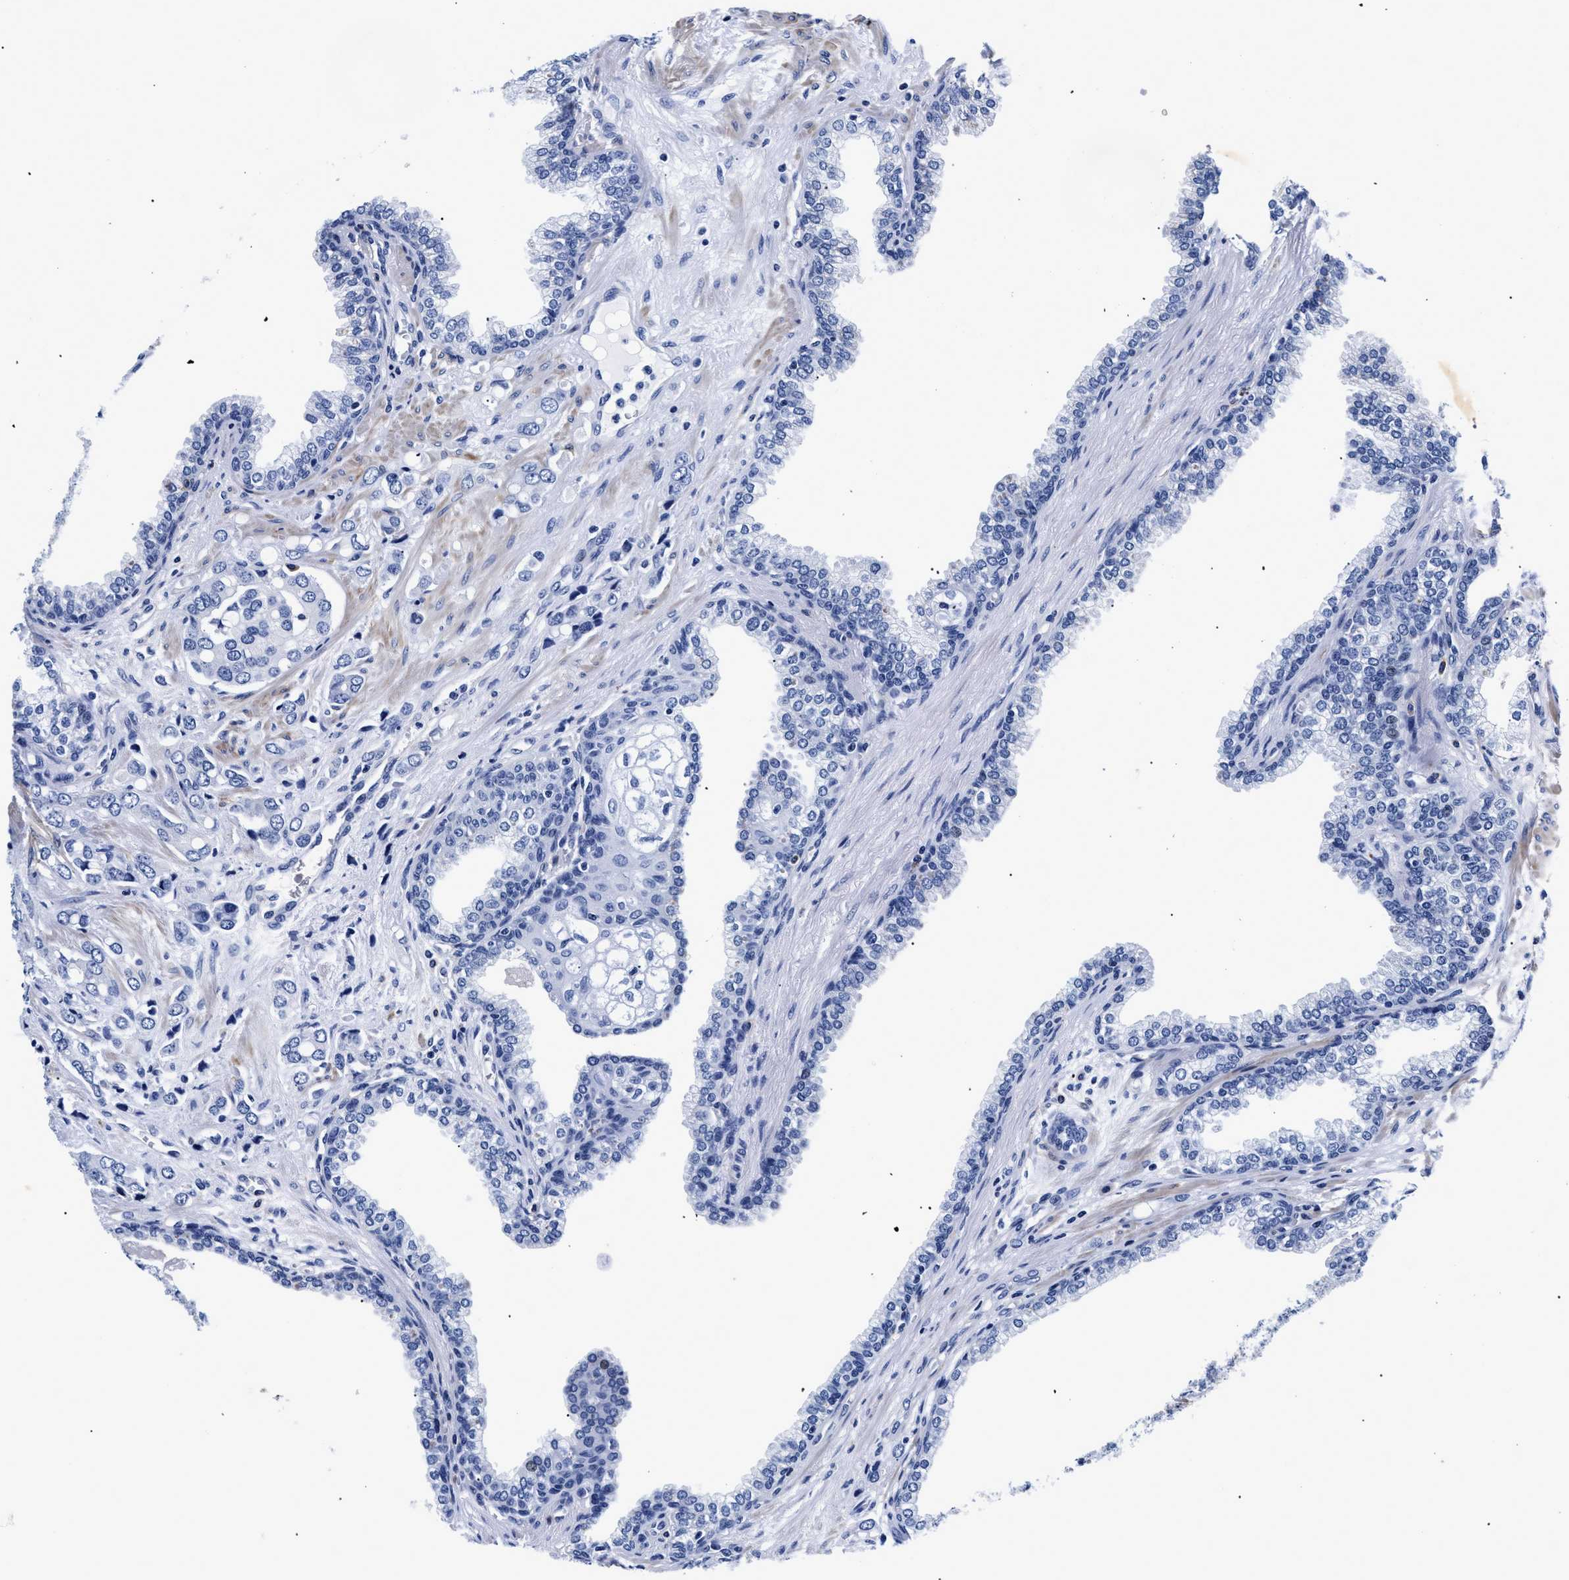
{"staining": {"intensity": "negative", "quantity": "none", "location": "none"}, "tissue": "prostate cancer", "cell_type": "Tumor cells", "image_type": "cancer", "snomed": [{"axis": "morphology", "description": "Adenocarcinoma, High grade"}, {"axis": "topography", "description": "Prostate"}], "caption": "Image shows no protein positivity in tumor cells of prostate cancer tissue. (Immunohistochemistry (ihc), brightfield microscopy, high magnification).", "gene": "SHD", "patient": {"sex": "male", "age": 52}}